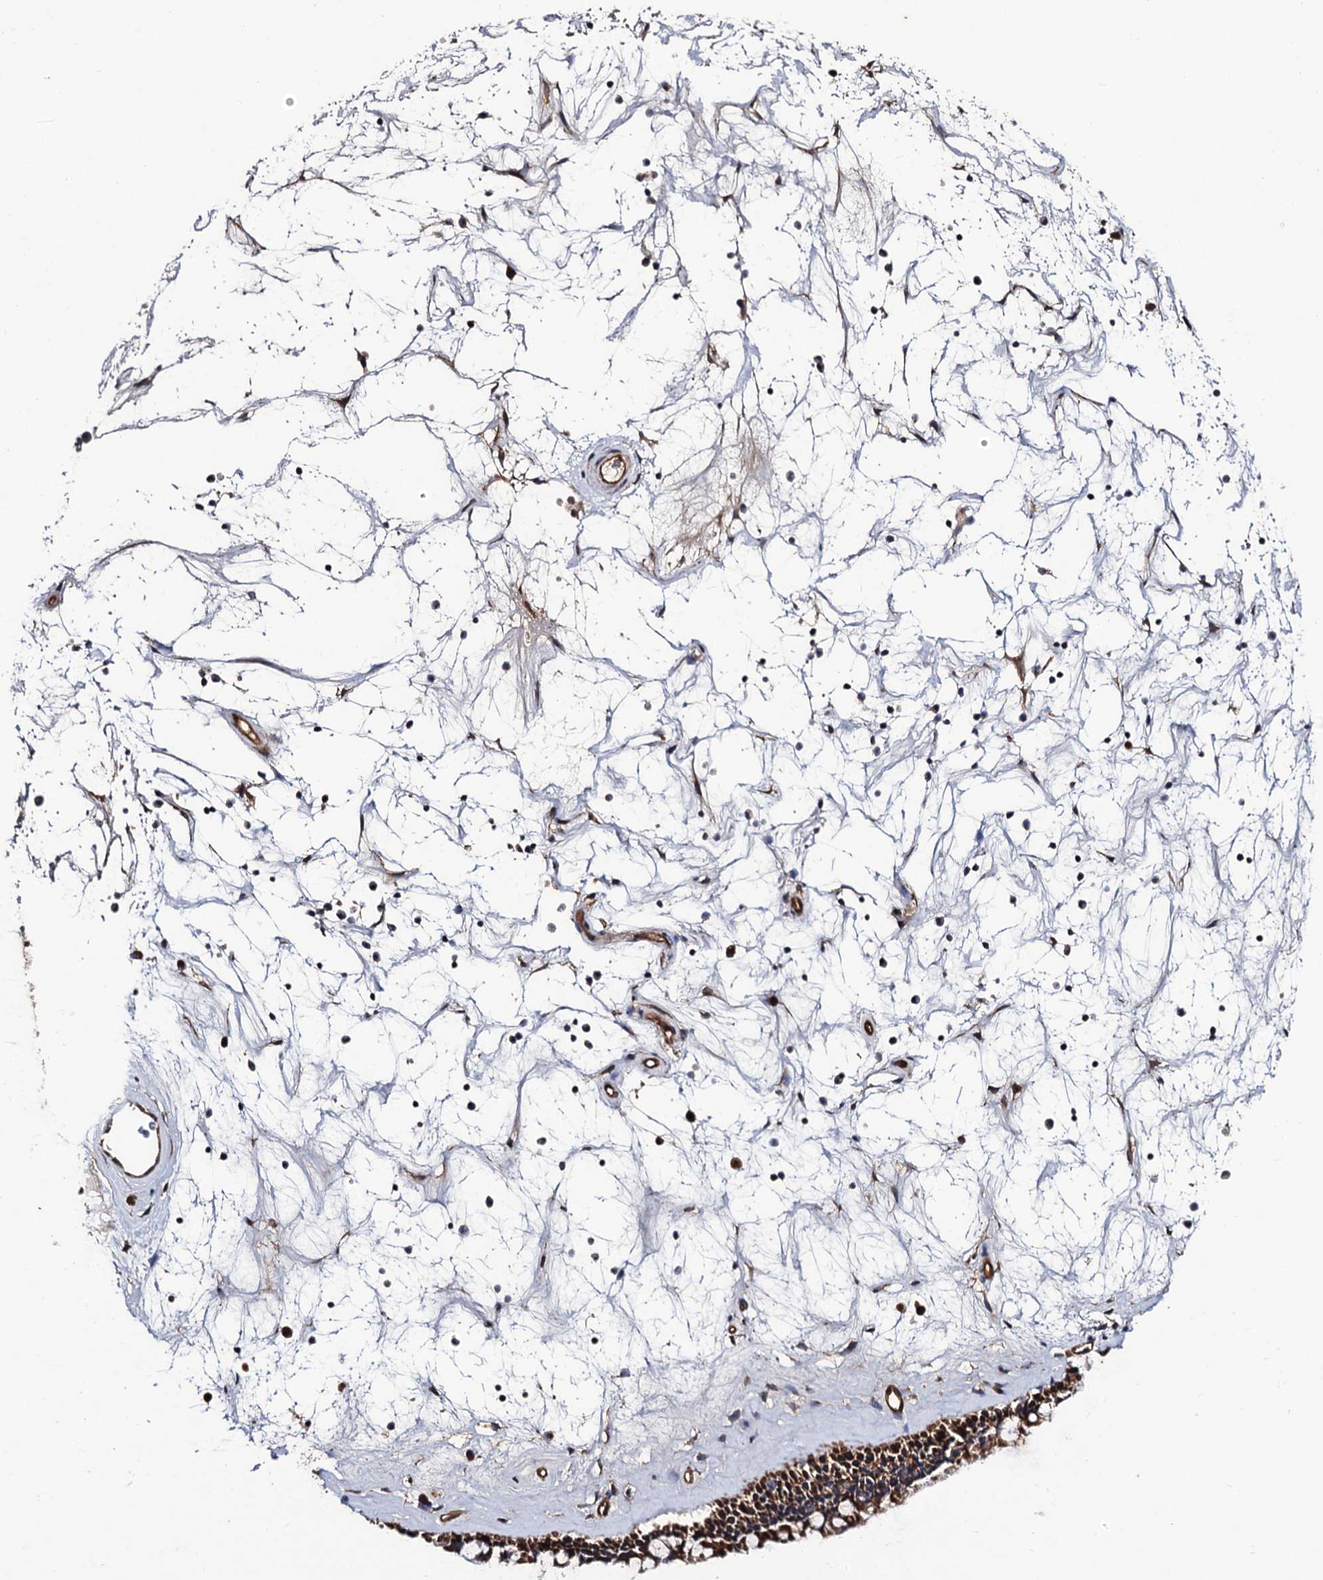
{"staining": {"intensity": "moderate", "quantity": ">75%", "location": "cytoplasmic/membranous"}, "tissue": "nasopharynx", "cell_type": "Respiratory epithelial cells", "image_type": "normal", "snomed": [{"axis": "morphology", "description": "Normal tissue, NOS"}, {"axis": "topography", "description": "Nasopharynx"}], "caption": "Nasopharynx stained with IHC exhibits moderate cytoplasmic/membranous positivity in about >75% of respiratory epithelial cells.", "gene": "LRRC63", "patient": {"sex": "male", "age": 64}}